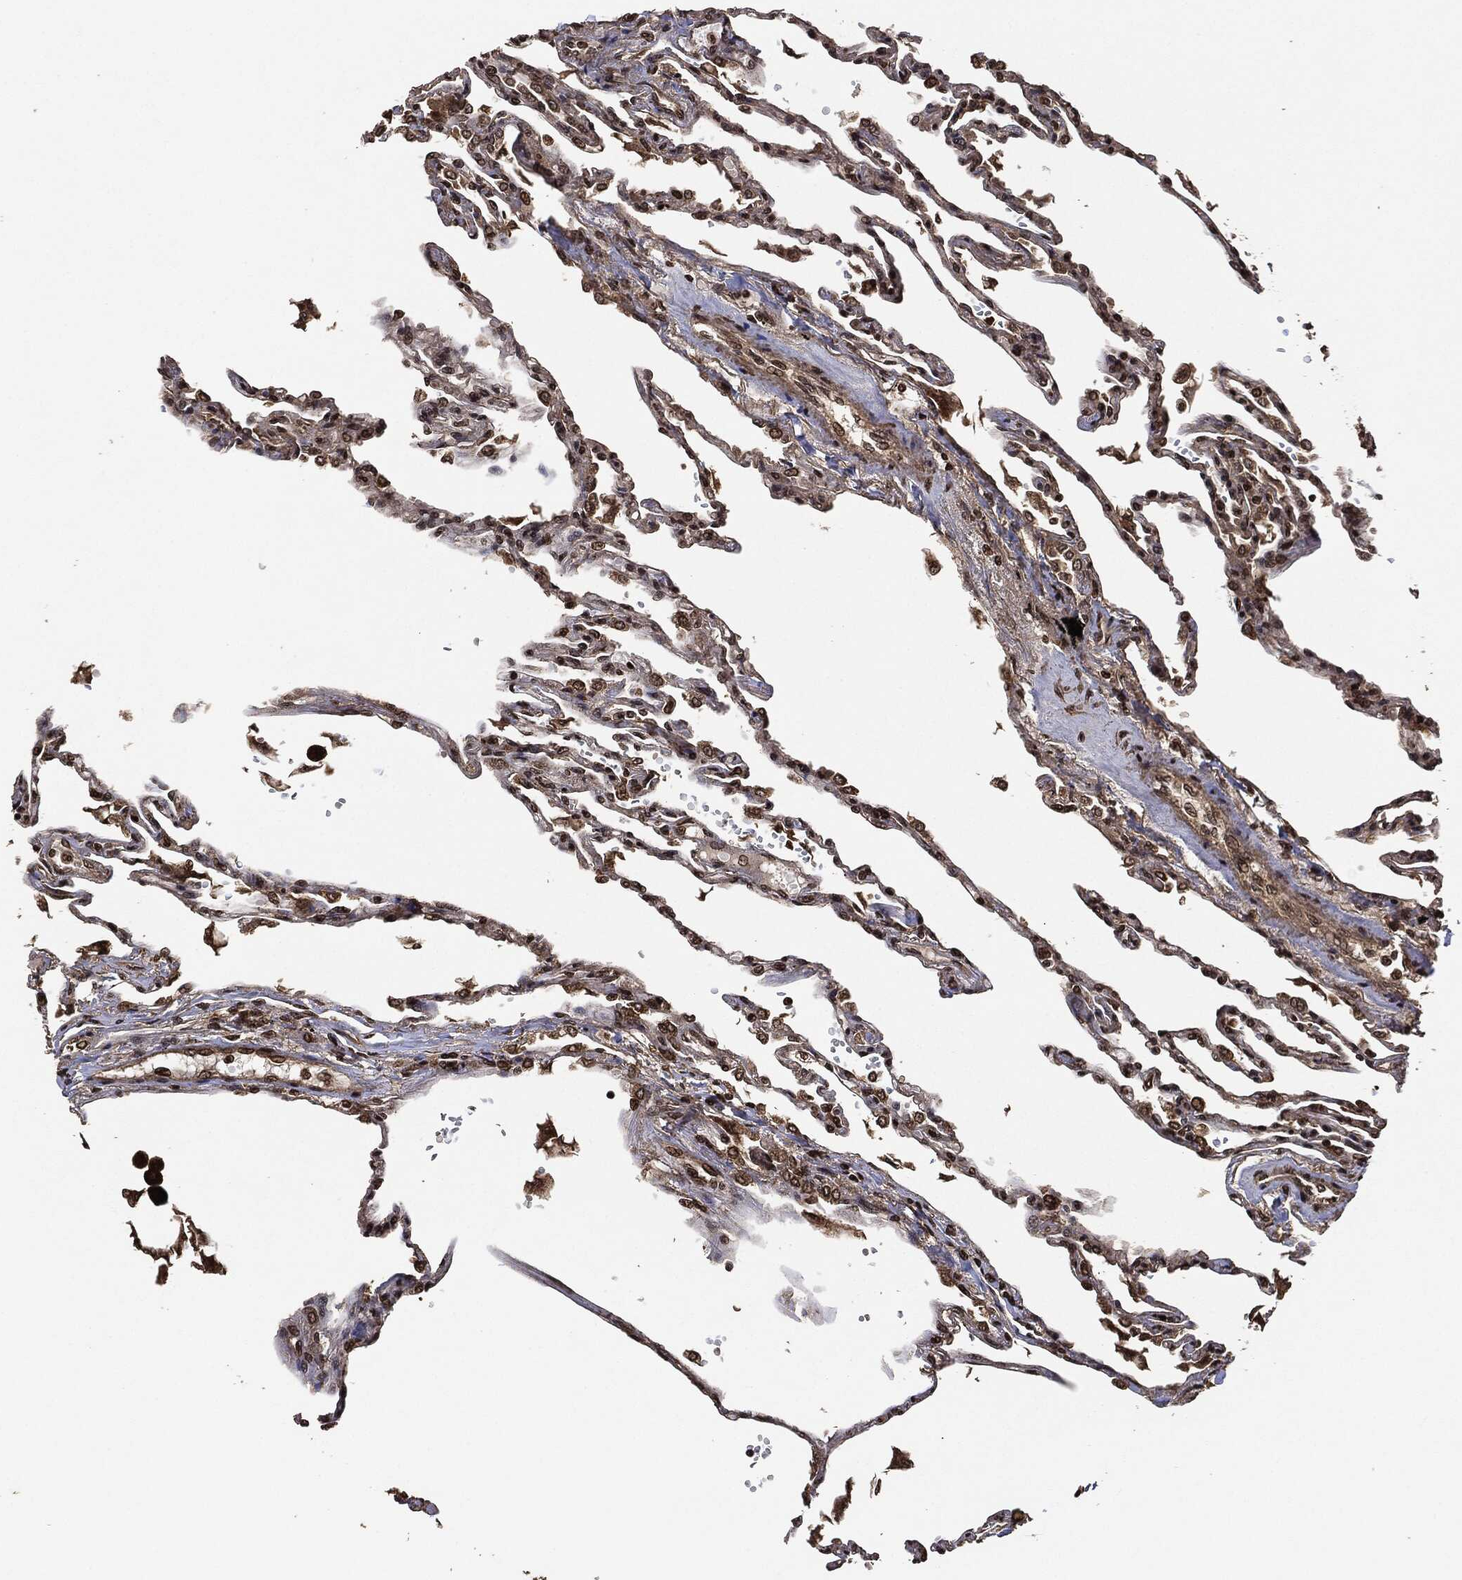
{"staining": {"intensity": "moderate", "quantity": ">75%", "location": "nuclear"}, "tissue": "lung", "cell_type": "Alveolar cells", "image_type": "normal", "snomed": [{"axis": "morphology", "description": "Normal tissue, NOS"}, {"axis": "topography", "description": "Lung"}], "caption": "A medium amount of moderate nuclear expression is present in about >75% of alveolar cells in normal lung.", "gene": "PDK1", "patient": {"sex": "male", "age": 78}}